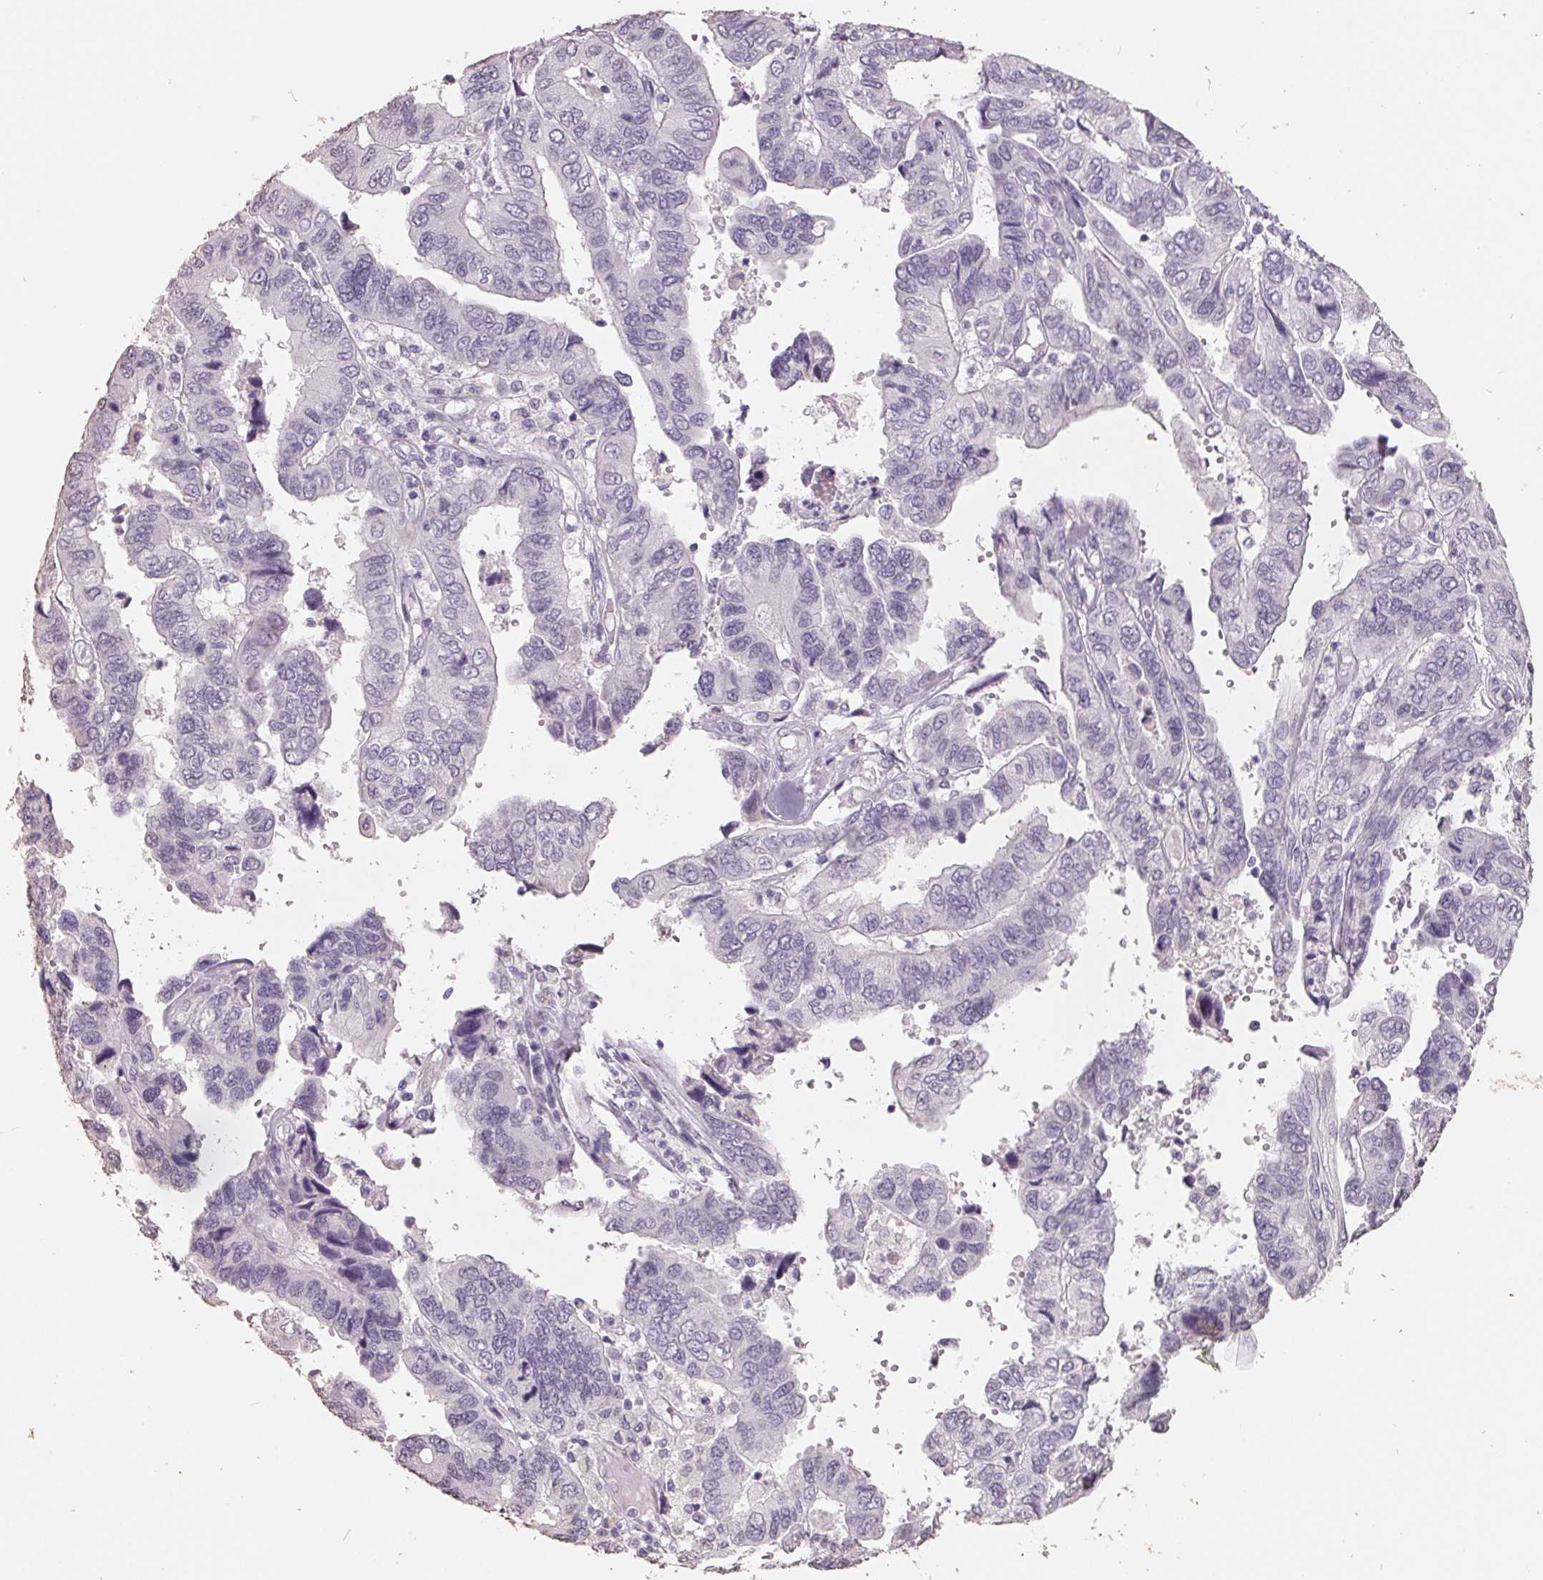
{"staining": {"intensity": "negative", "quantity": "none", "location": "none"}, "tissue": "ovarian cancer", "cell_type": "Tumor cells", "image_type": "cancer", "snomed": [{"axis": "morphology", "description": "Cystadenocarcinoma, serous, NOS"}, {"axis": "topography", "description": "Ovary"}], "caption": "Immunohistochemical staining of ovarian cancer exhibits no significant positivity in tumor cells.", "gene": "FTCD", "patient": {"sex": "female", "age": 79}}